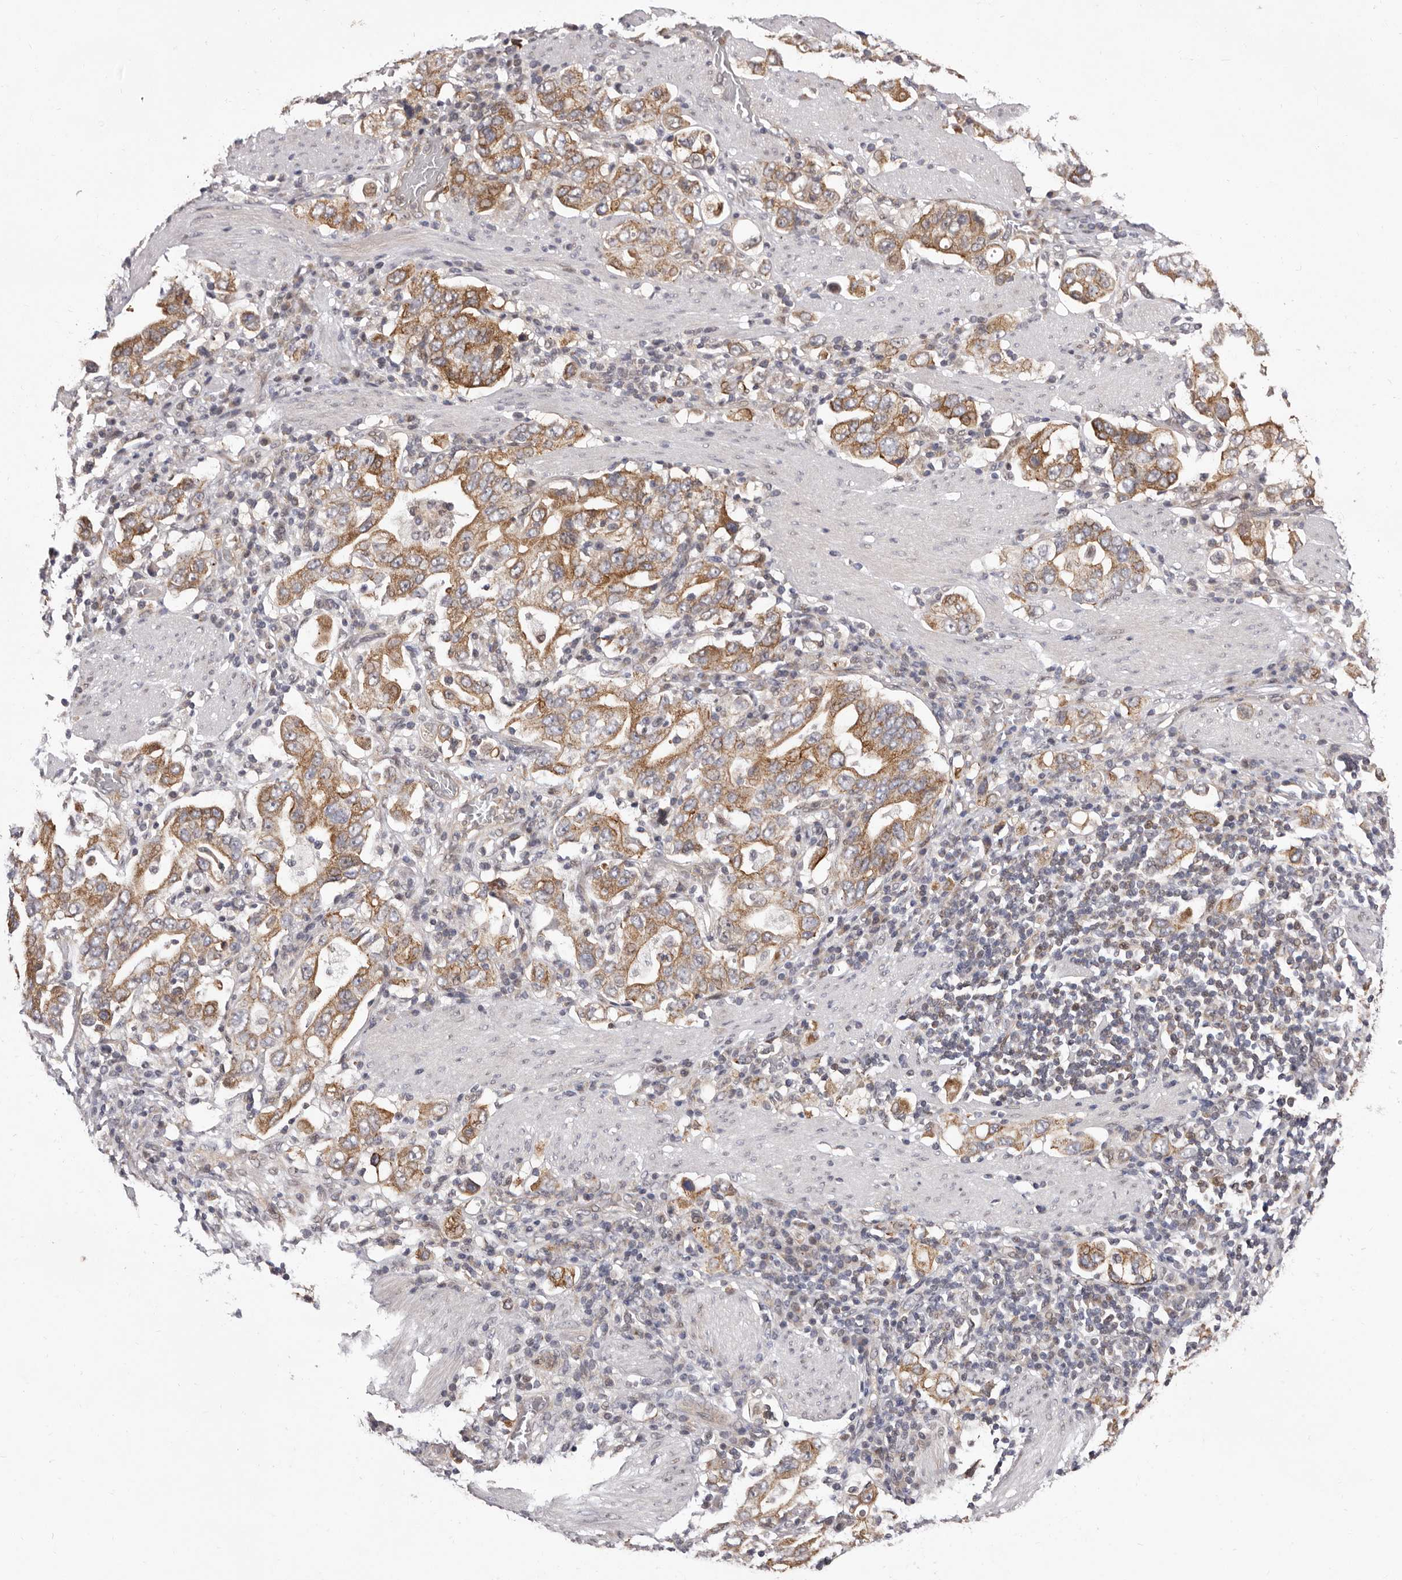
{"staining": {"intensity": "moderate", "quantity": ">75%", "location": "cytoplasmic/membranous"}, "tissue": "stomach cancer", "cell_type": "Tumor cells", "image_type": "cancer", "snomed": [{"axis": "morphology", "description": "Adenocarcinoma, NOS"}, {"axis": "topography", "description": "Stomach, upper"}], "caption": "The histopathology image reveals immunohistochemical staining of stomach cancer (adenocarcinoma). There is moderate cytoplasmic/membranous staining is appreciated in approximately >75% of tumor cells.", "gene": "GLRX3", "patient": {"sex": "male", "age": 62}}